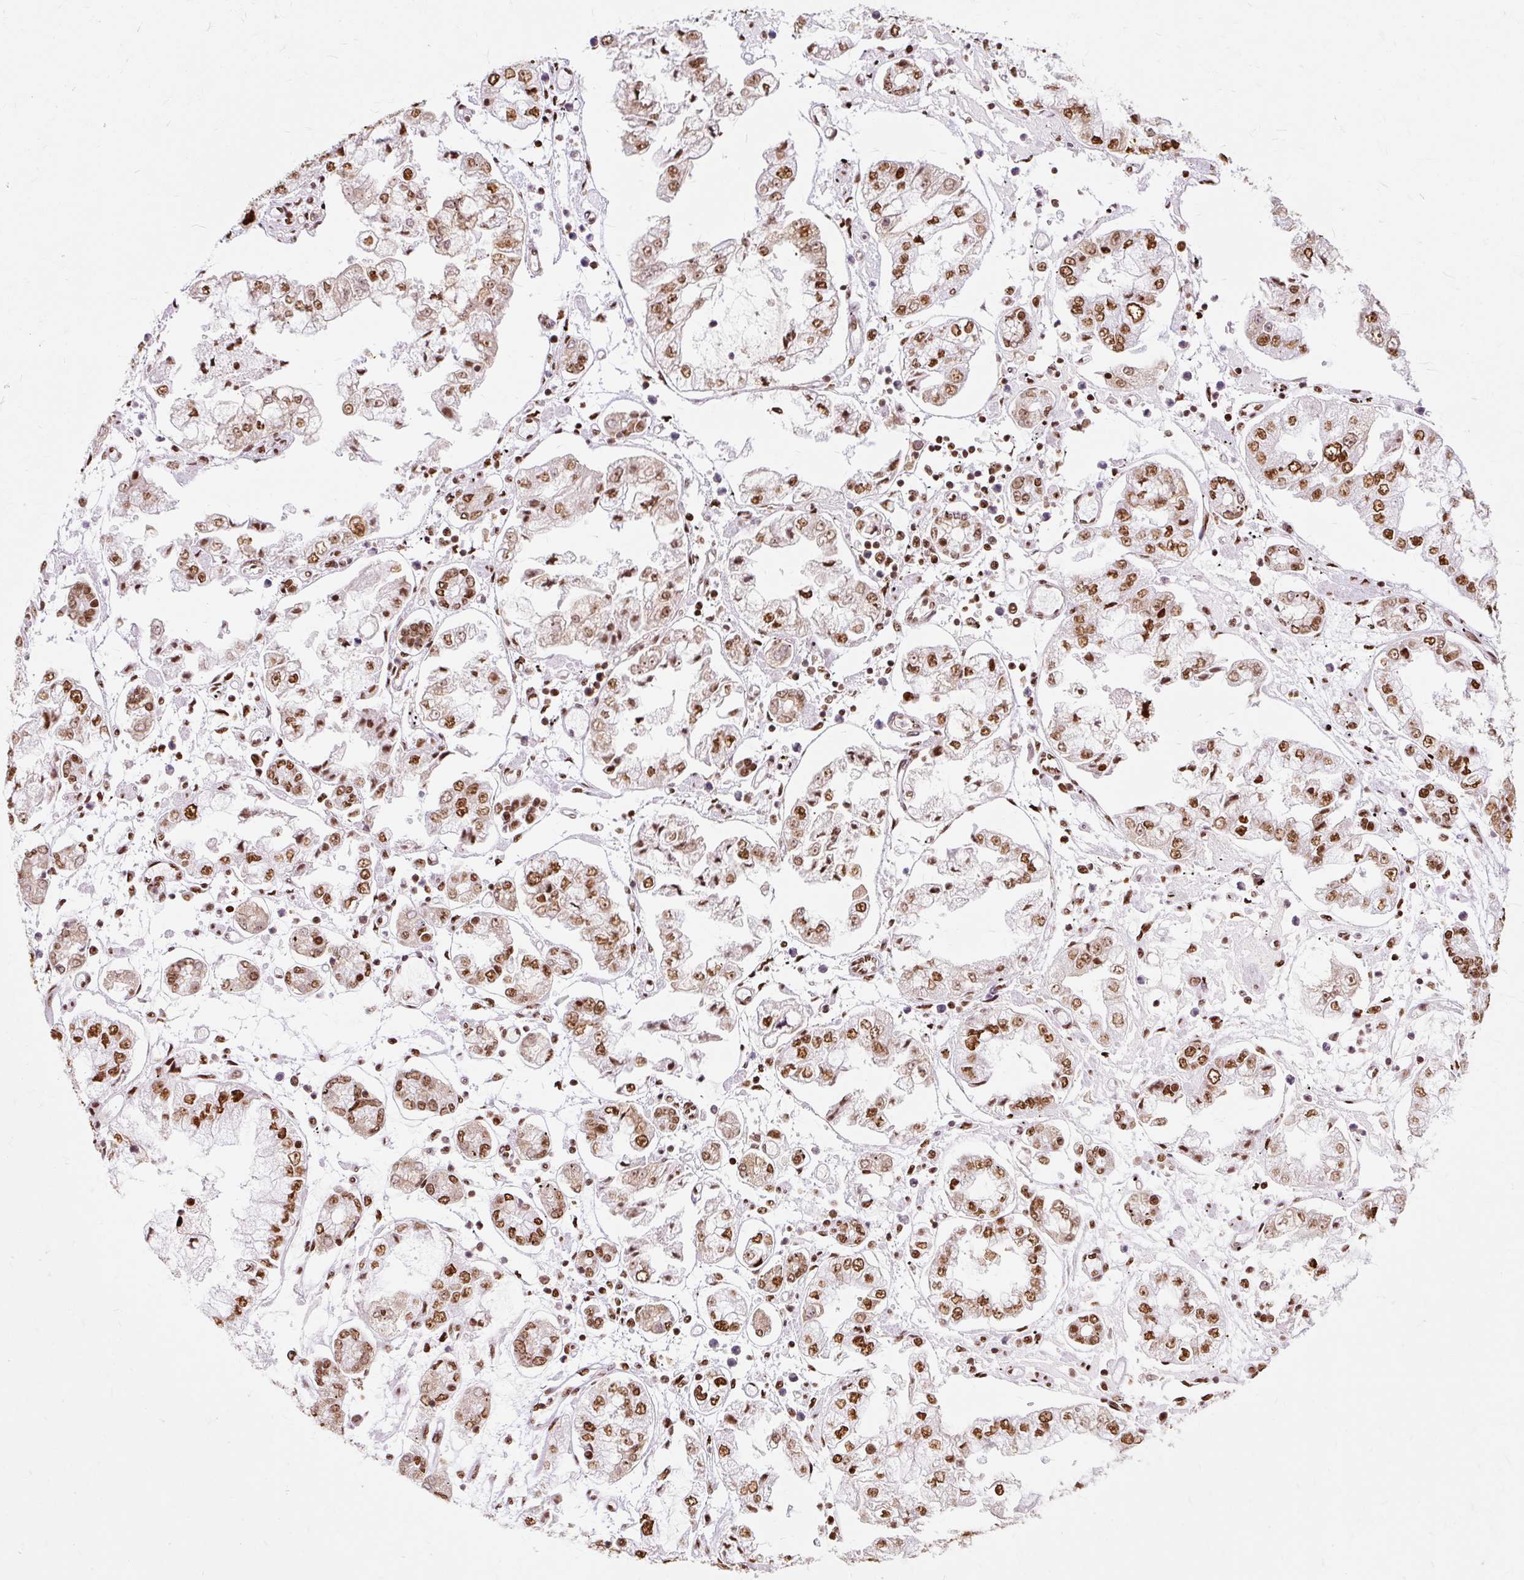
{"staining": {"intensity": "moderate", "quantity": ">75%", "location": "nuclear"}, "tissue": "stomach cancer", "cell_type": "Tumor cells", "image_type": "cancer", "snomed": [{"axis": "morphology", "description": "Adenocarcinoma, NOS"}, {"axis": "topography", "description": "Stomach"}], "caption": "Immunohistochemical staining of human stomach cancer (adenocarcinoma) shows medium levels of moderate nuclear protein positivity in about >75% of tumor cells. The protein of interest is stained brown, and the nuclei are stained in blue (DAB IHC with brightfield microscopy, high magnification).", "gene": "XRCC6", "patient": {"sex": "male", "age": 76}}